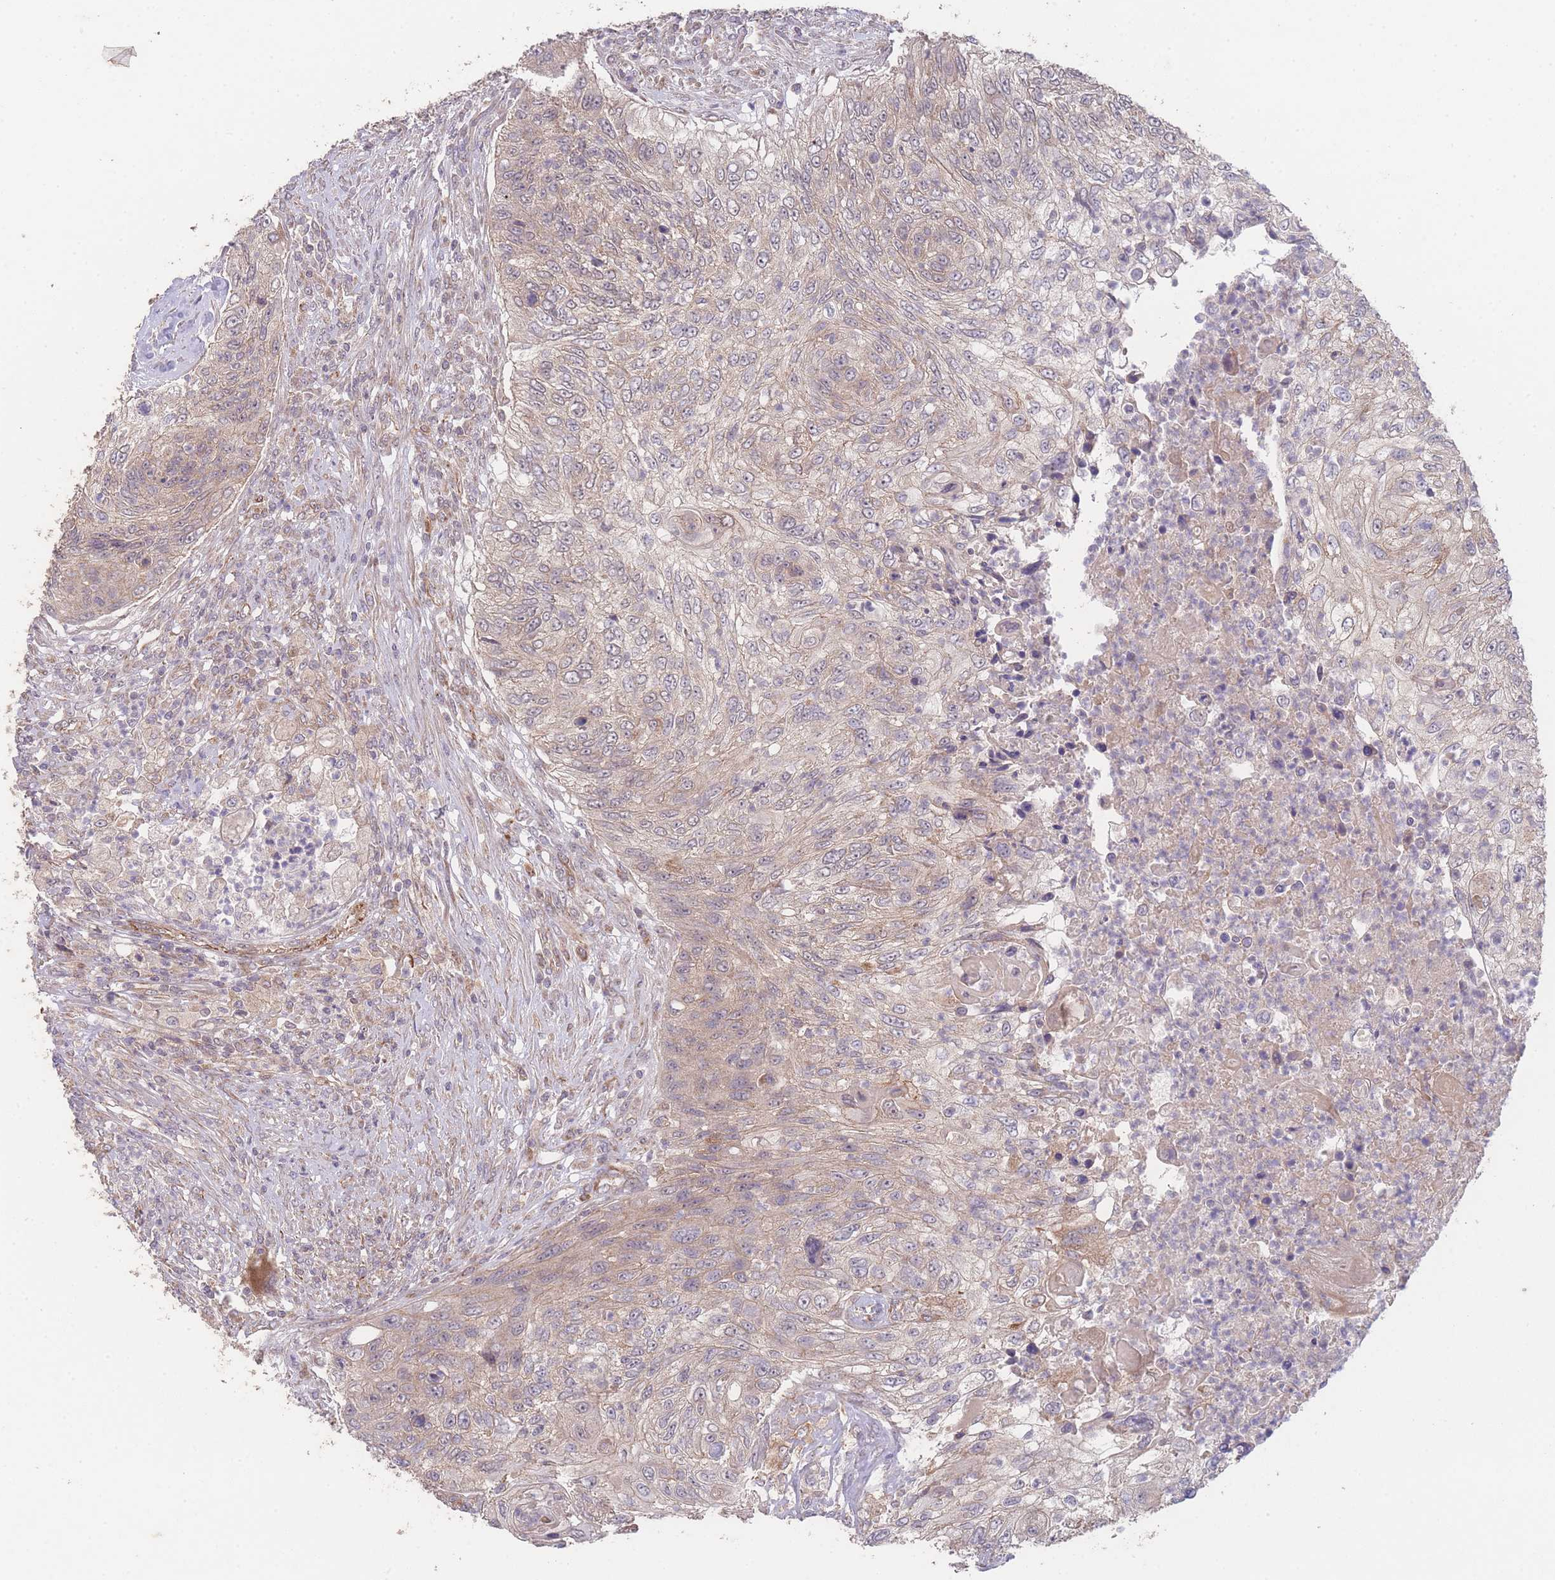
{"staining": {"intensity": "weak", "quantity": "25%-75%", "location": "cytoplasmic/membranous"}, "tissue": "urothelial cancer", "cell_type": "Tumor cells", "image_type": "cancer", "snomed": [{"axis": "morphology", "description": "Urothelial carcinoma, High grade"}, {"axis": "topography", "description": "Urinary bladder"}], "caption": "High-magnification brightfield microscopy of high-grade urothelial carcinoma stained with DAB (brown) and counterstained with hematoxylin (blue). tumor cells exhibit weak cytoplasmic/membranous staining is seen in about25%-75% of cells.", "gene": "PXMP4", "patient": {"sex": "female", "age": 60}}